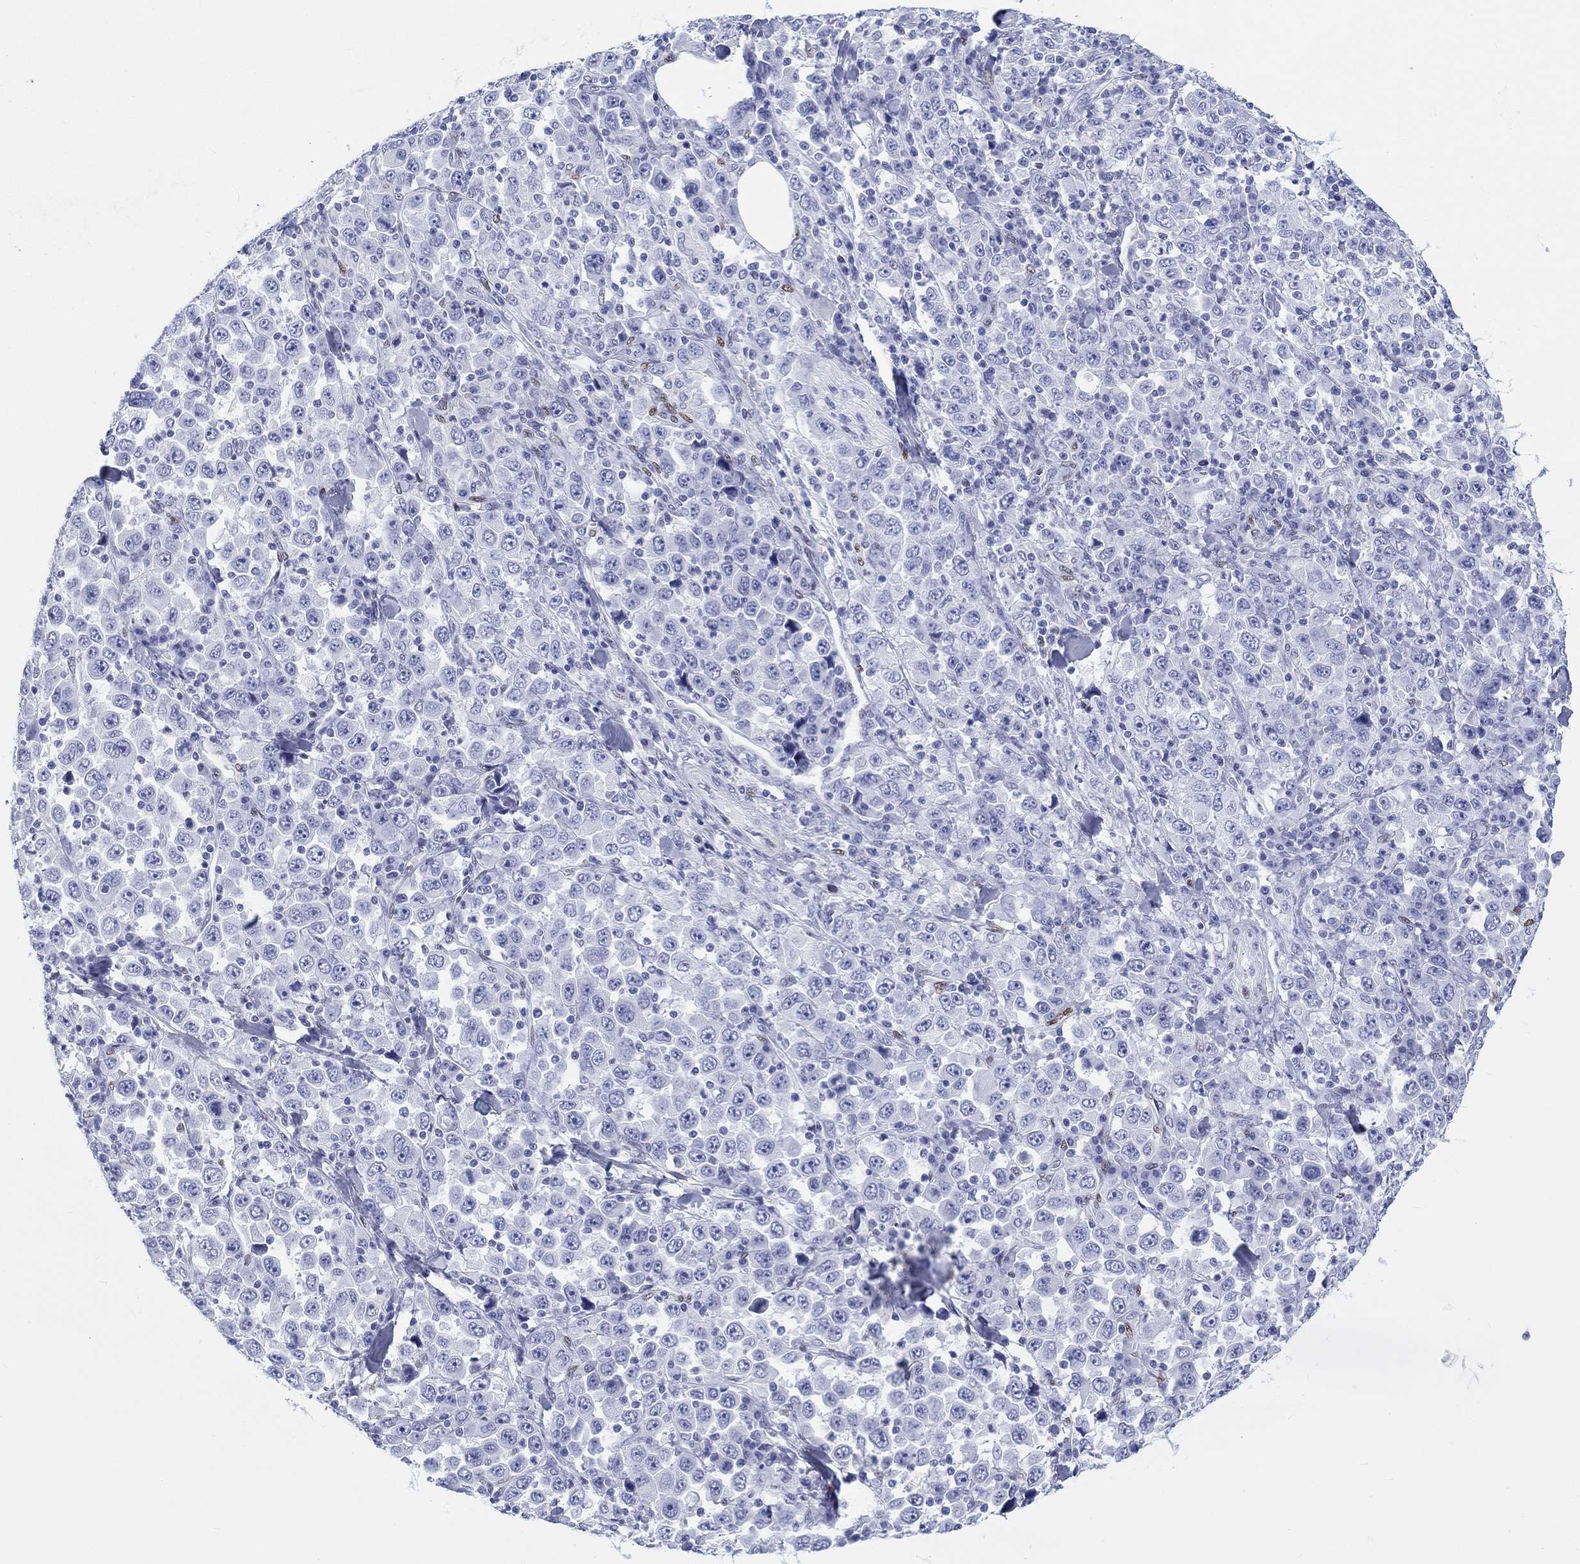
{"staining": {"intensity": "negative", "quantity": "none", "location": "none"}, "tissue": "stomach cancer", "cell_type": "Tumor cells", "image_type": "cancer", "snomed": [{"axis": "morphology", "description": "Normal tissue, NOS"}, {"axis": "morphology", "description": "Adenocarcinoma, NOS"}, {"axis": "topography", "description": "Stomach, upper"}, {"axis": "topography", "description": "Stomach"}], "caption": "A photomicrograph of stomach adenocarcinoma stained for a protein exhibits no brown staining in tumor cells.", "gene": "H1-1", "patient": {"sex": "male", "age": 59}}